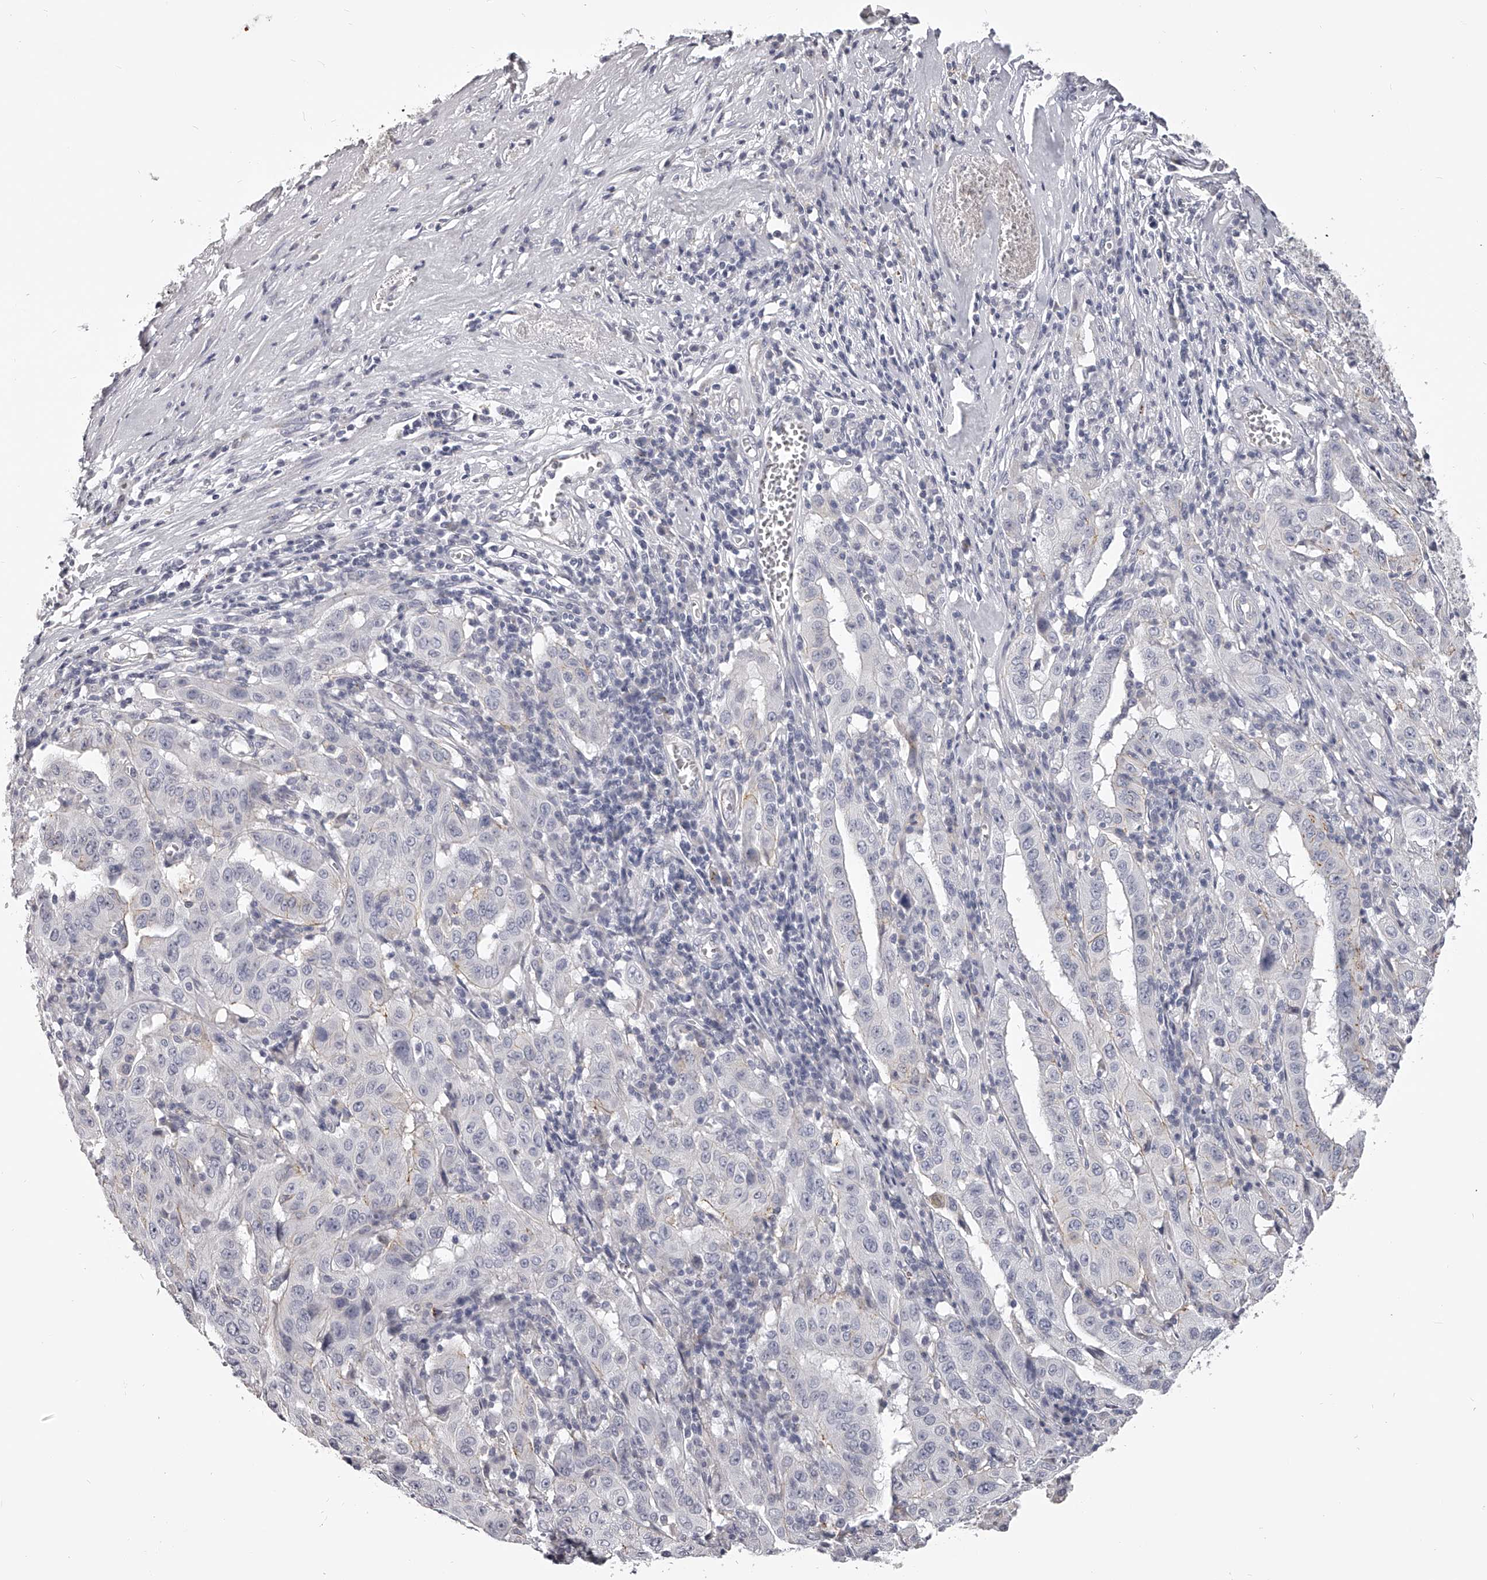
{"staining": {"intensity": "negative", "quantity": "none", "location": "none"}, "tissue": "pancreatic cancer", "cell_type": "Tumor cells", "image_type": "cancer", "snomed": [{"axis": "morphology", "description": "Adenocarcinoma, NOS"}, {"axis": "topography", "description": "Pancreas"}], "caption": "IHC photomicrograph of pancreatic cancer (adenocarcinoma) stained for a protein (brown), which demonstrates no expression in tumor cells.", "gene": "DMRT1", "patient": {"sex": "male", "age": 63}}